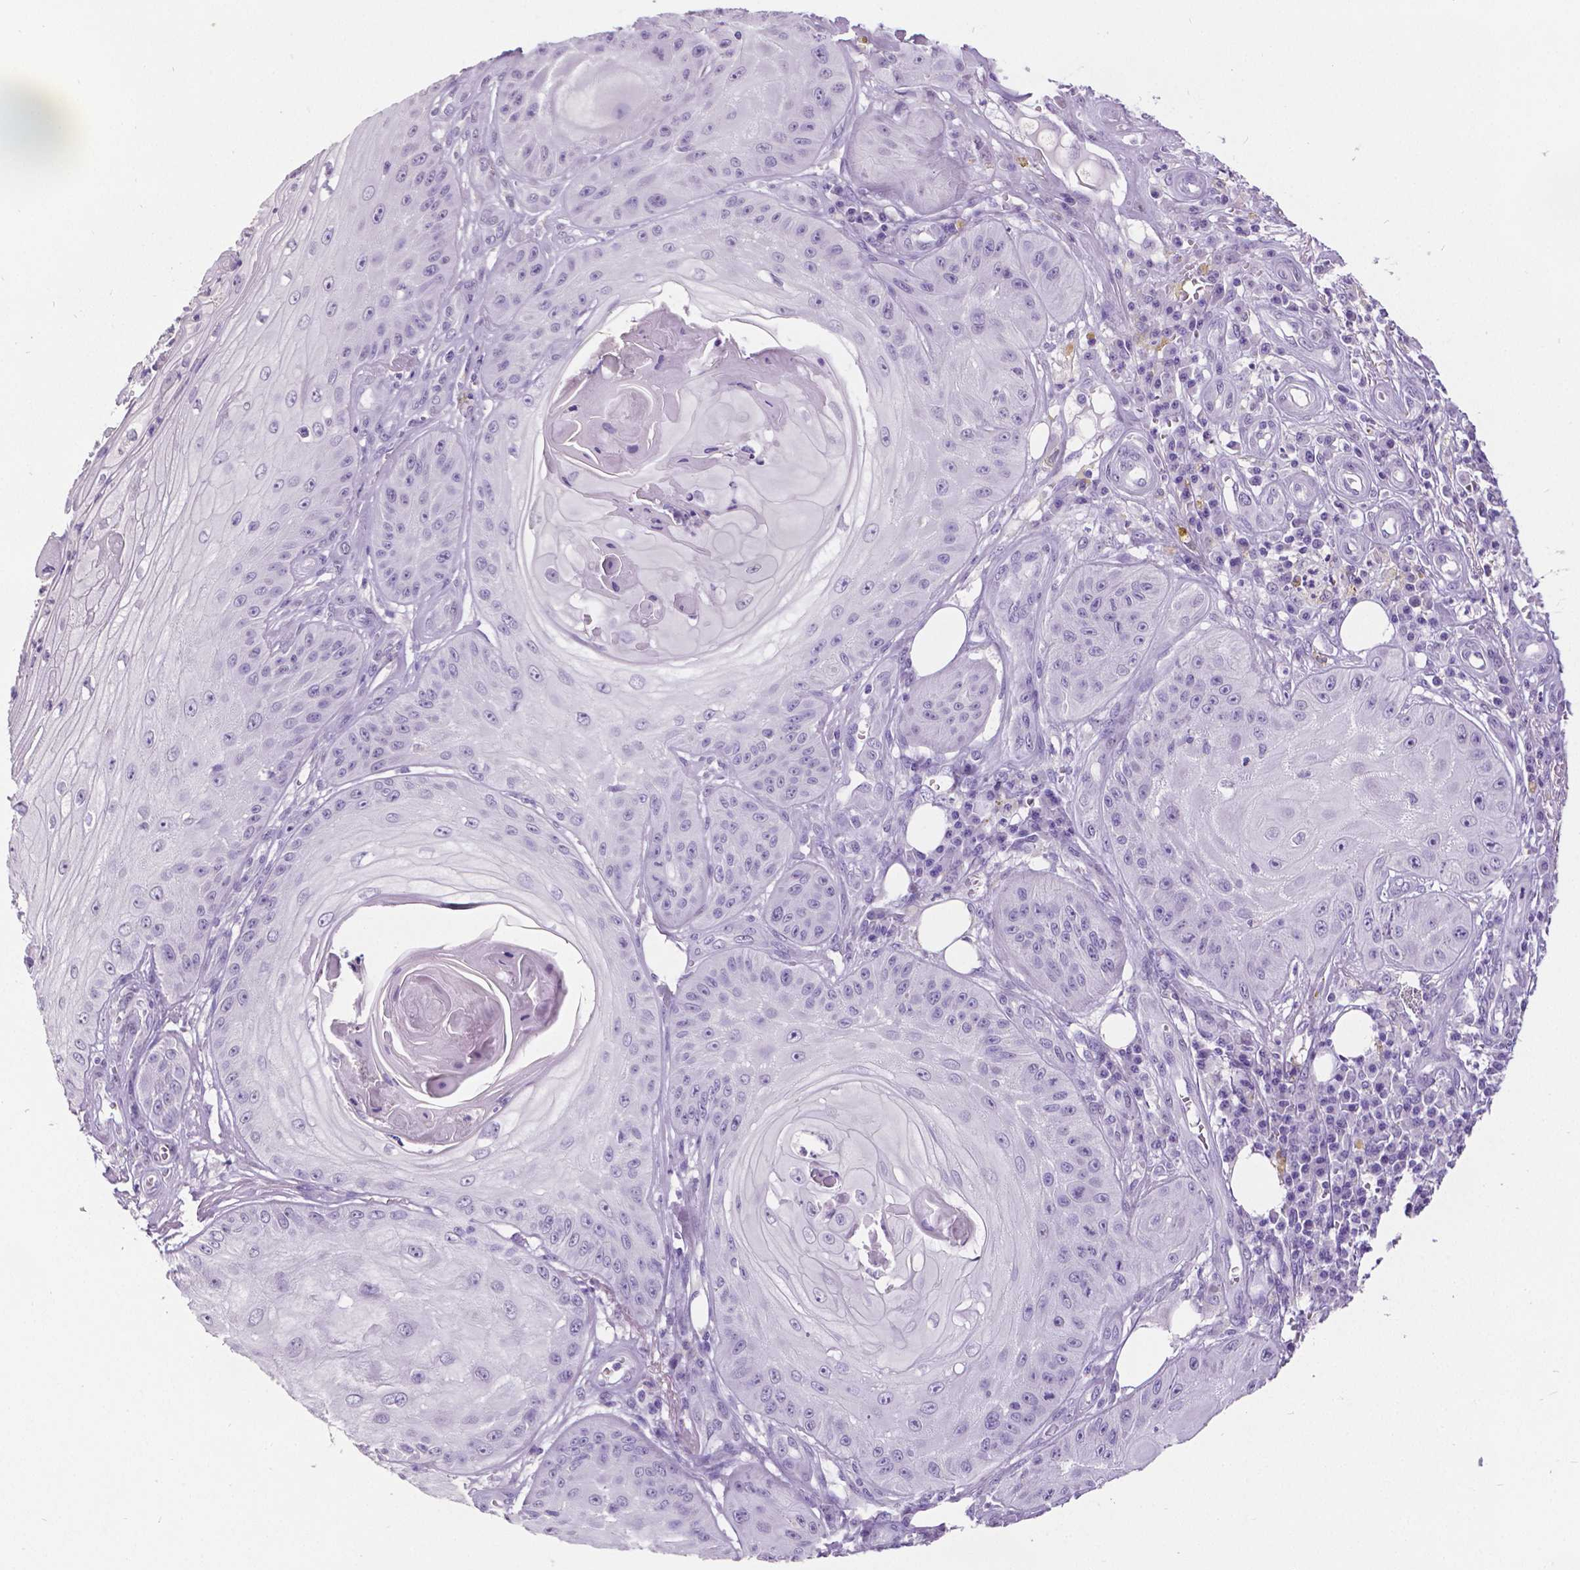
{"staining": {"intensity": "negative", "quantity": "none", "location": "none"}, "tissue": "skin cancer", "cell_type": "Tumor cells", "image_type": "cancer", "snomed": [{"axis": "morphology", "description": "Squamous cell carcinoma, NOS"}, {"axis": "topography", "description": "Skin"}], "caption": "An immunohistochemistry (IHC) image of skin cancer is shown. There is no staining in tumor cells of skin cancer.", "gene": "SATB2", "patient": {"sex": "male", "age": 70}}